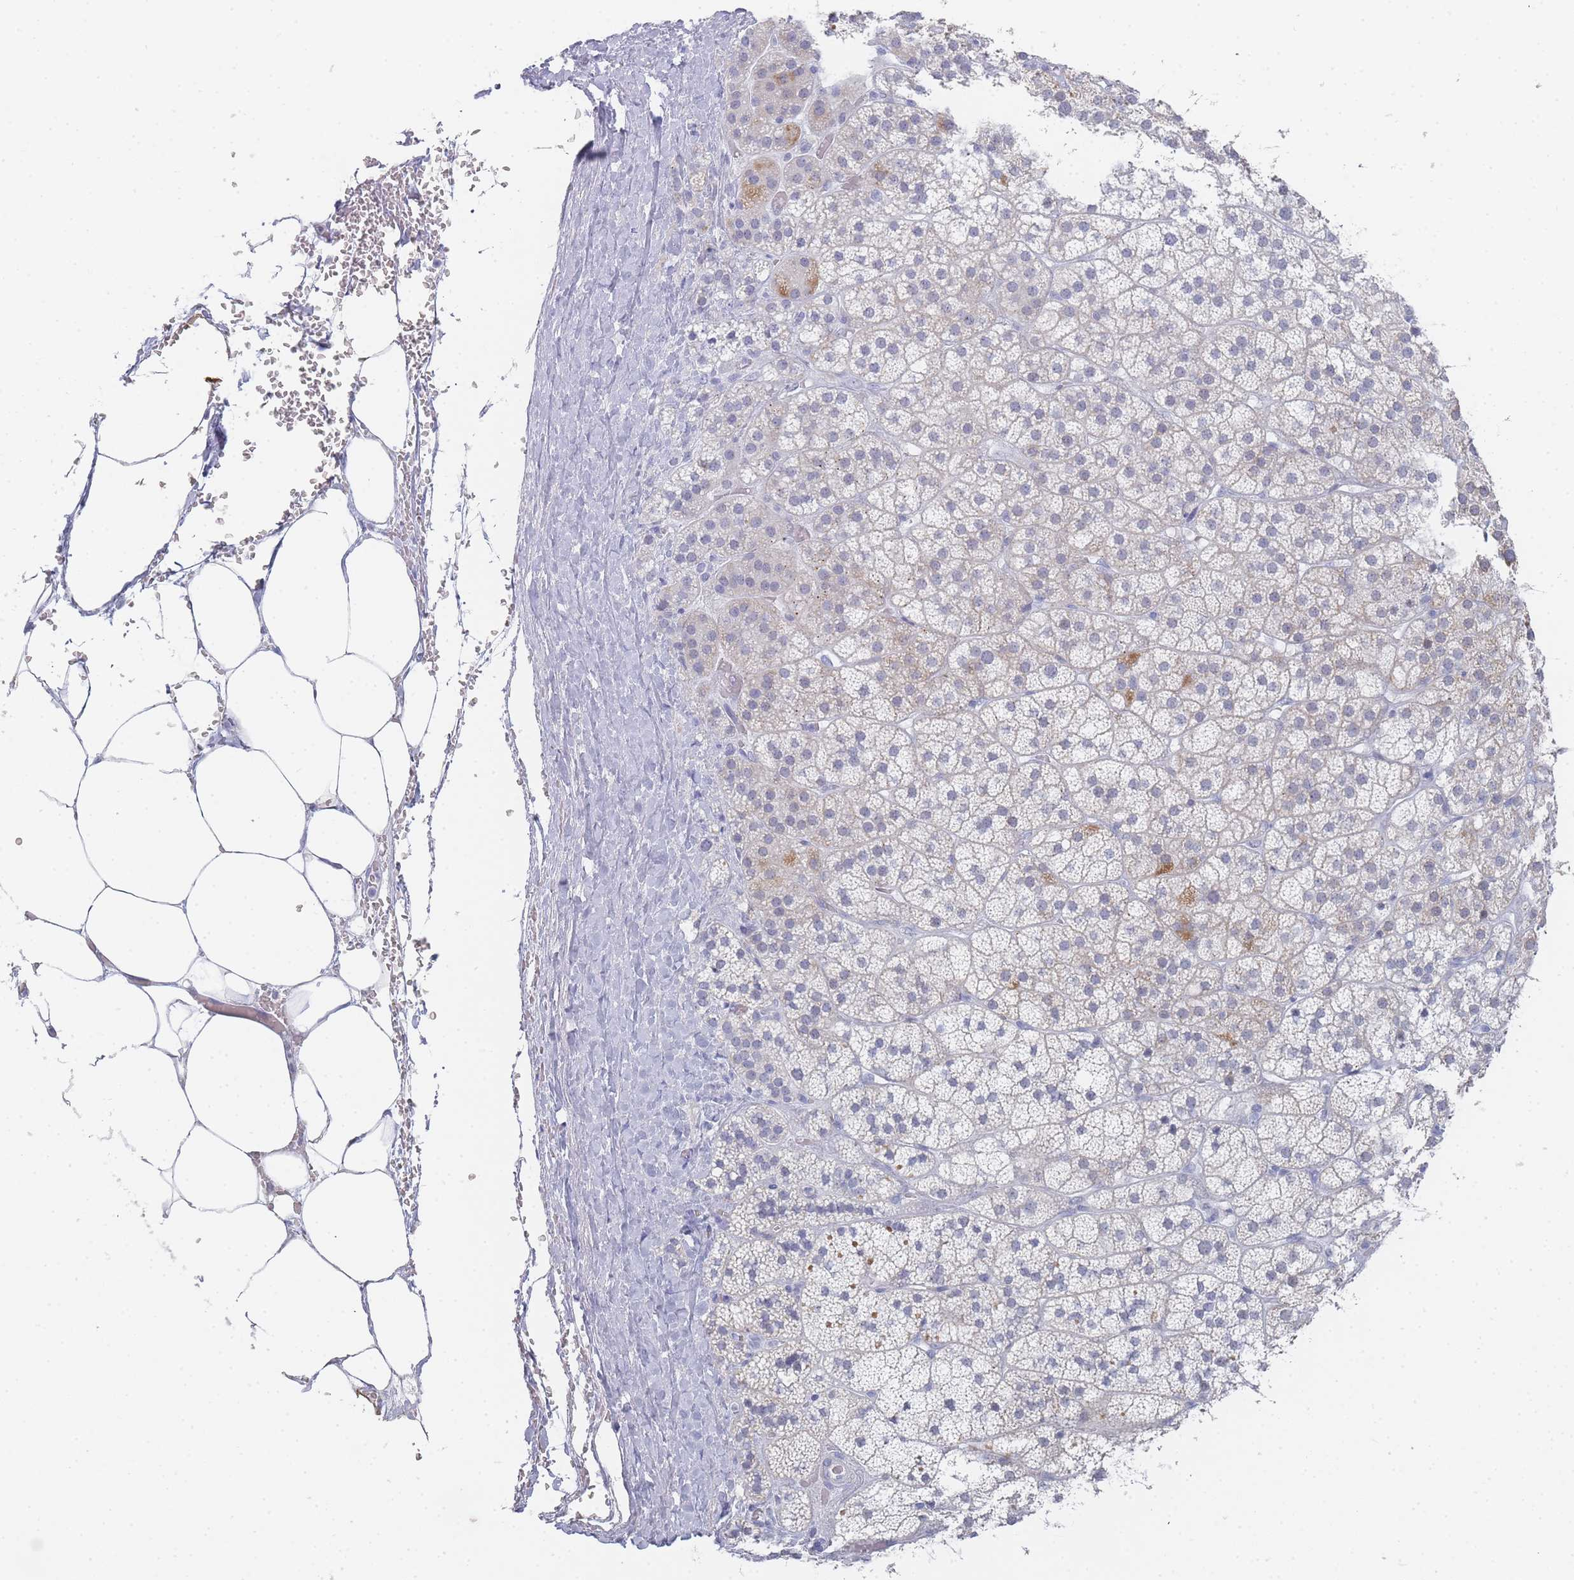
{"staining": {"intensity": "moderate", "quantity": "<25%", "location": "cytoplasmic/membranous"}, "tissue": "adrenal gland", "cell_type": "Glandular cells", "image_type": "normal", "snomed": [{"axis": "morphology", "description": "Normal tissue, NOS"}, {"axis": "topography", "description": "Adrenal gland"}], "caption": "Protein staining of unremarkable adrenal gland displays moderate cytoplasmic/membranous positivity in approximately <25% of glandular cells.", "gene": "IMPG1", "patient": {"sex": "female", "age": 70}}